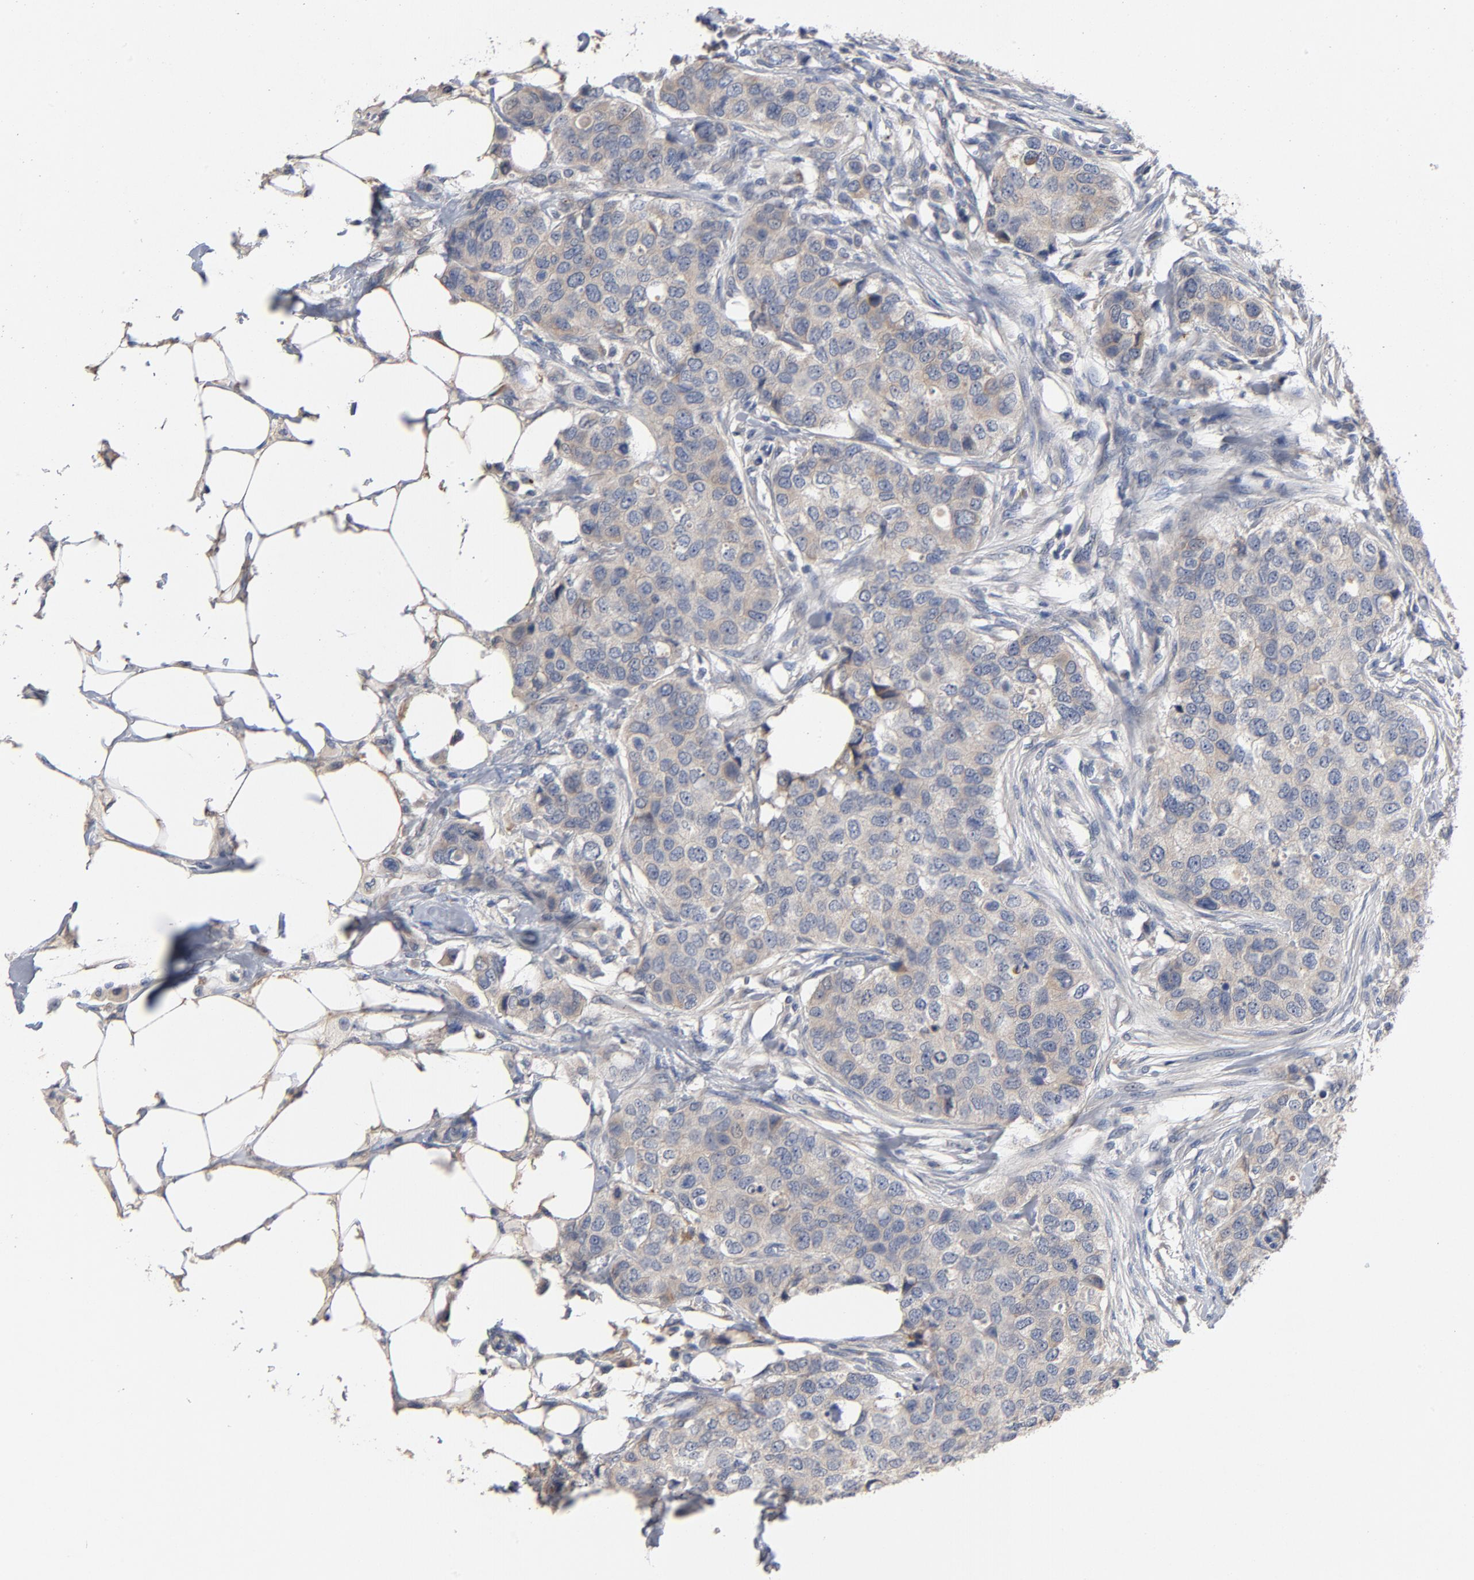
{"staining": {"intensity": "weak", "quantity": ">75%", "location": "cytoplasmic/membranous"}, "tissue": "breast cancer", "cell_type": "Tumor cells", "image_type": "cancer", "snomed": [{"axis": "morphology", "description": "Normal tissue, NOS"}, {"axis": "morphology", "description": "Duct carcinoma"}, {"axis": "topography", "description": "Breast"}], "caption": "Immunohistochemical staining of breast invasive ductal carcinoma exhibits weak cytoplasmic/membranous protein expression in about >75% of tumor cells.", "gene": "CCDC134", "patient": {"sex": "female", "age": 49}}